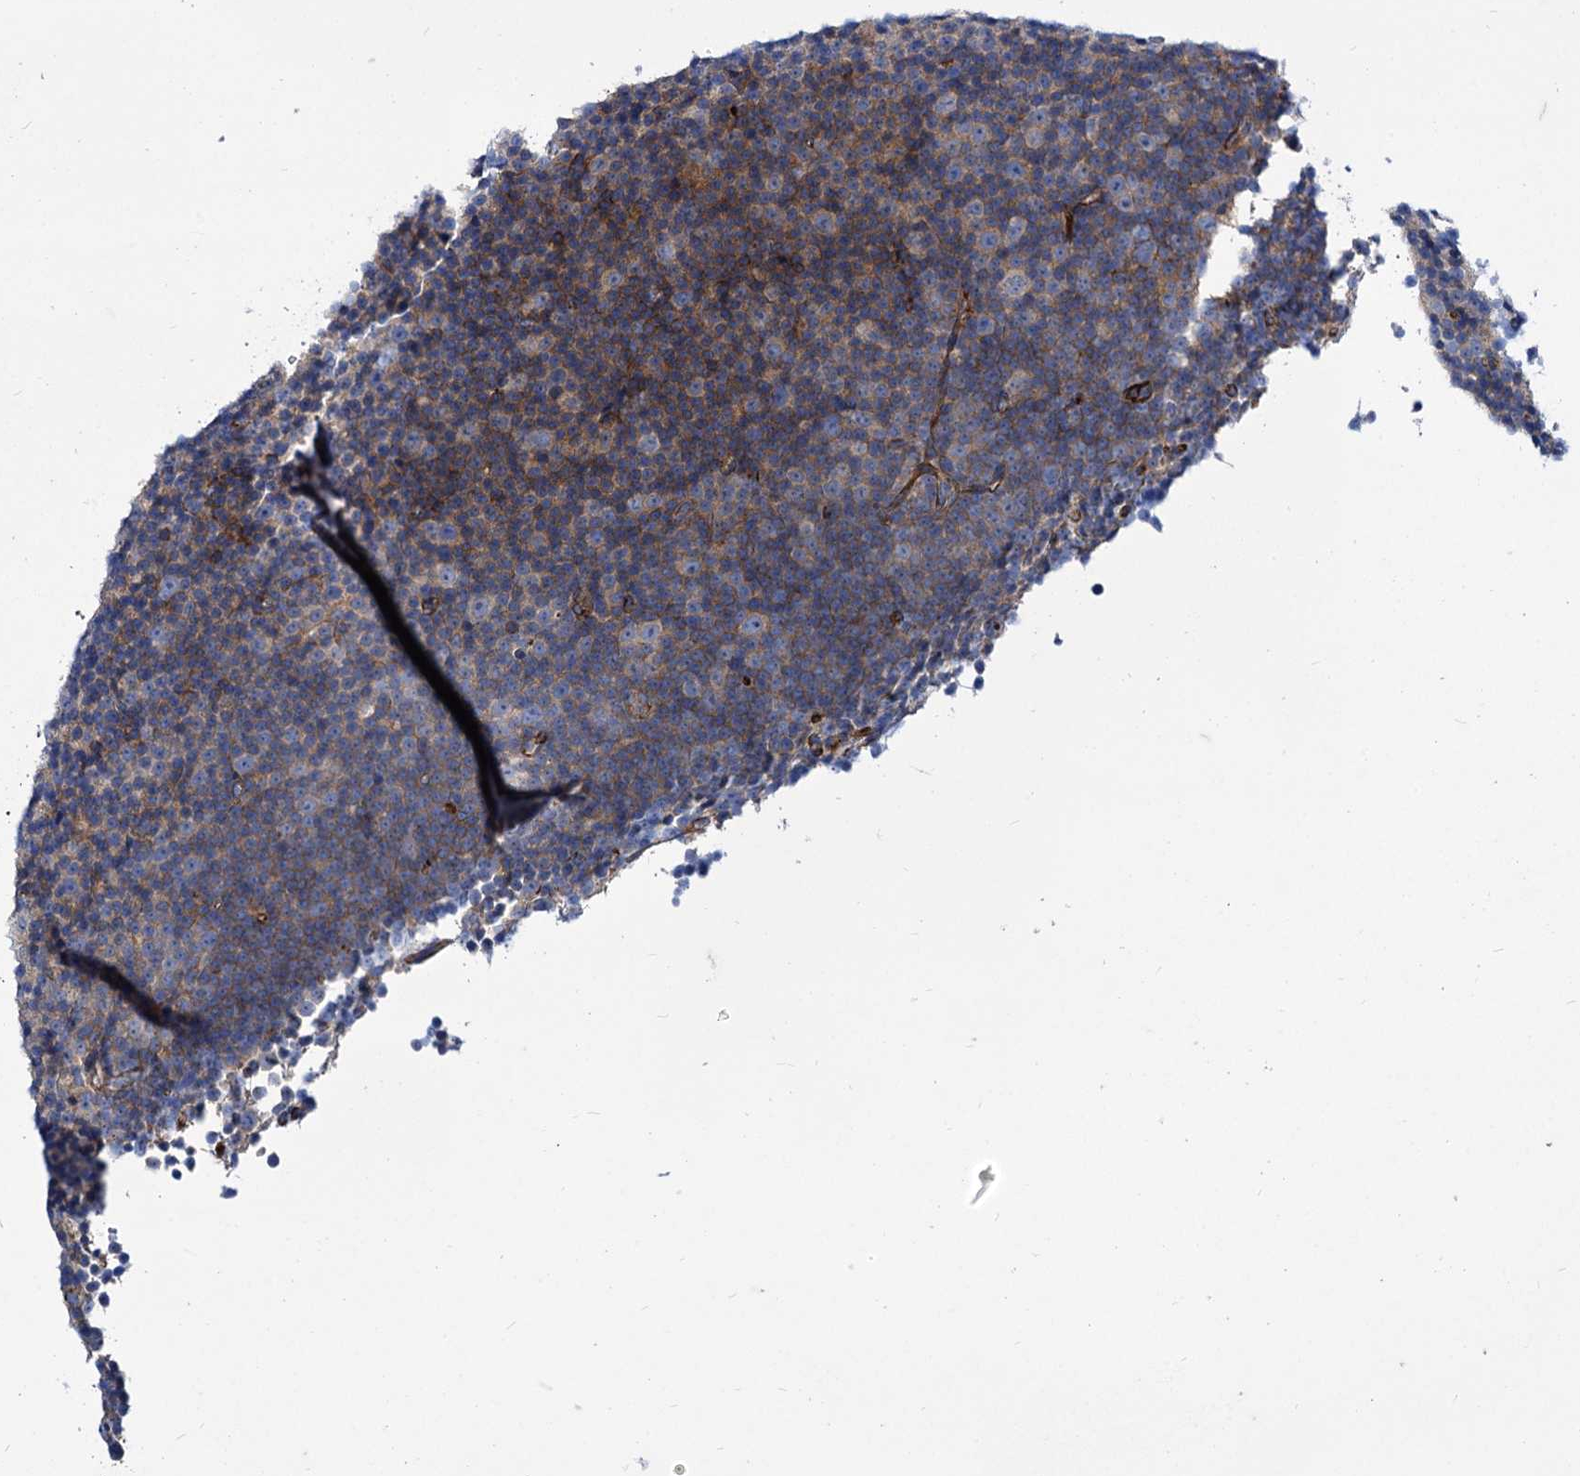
{"staining": {"intensity": "weak", "quantity": ">75%", "location": "cytoplasmic/membranous"}, "tissue": "lymphoma", "cell_type": "Tumor cells", "image_type": "cancer", "snomed": [{"axis": "morphology", "description": "Malignant lymphoma, non-Hodgkin's type, Low grade"}, {"axis": "topography", "description": "Lymph node"}], "caption": "Human lymphoma stained for a protein (brown) reveals weak cytoplasmic/membranous positive expression in approximately >75% of tumor cells.", "gene": "AXL", "patient": {"sex": "female", "age": 67}}